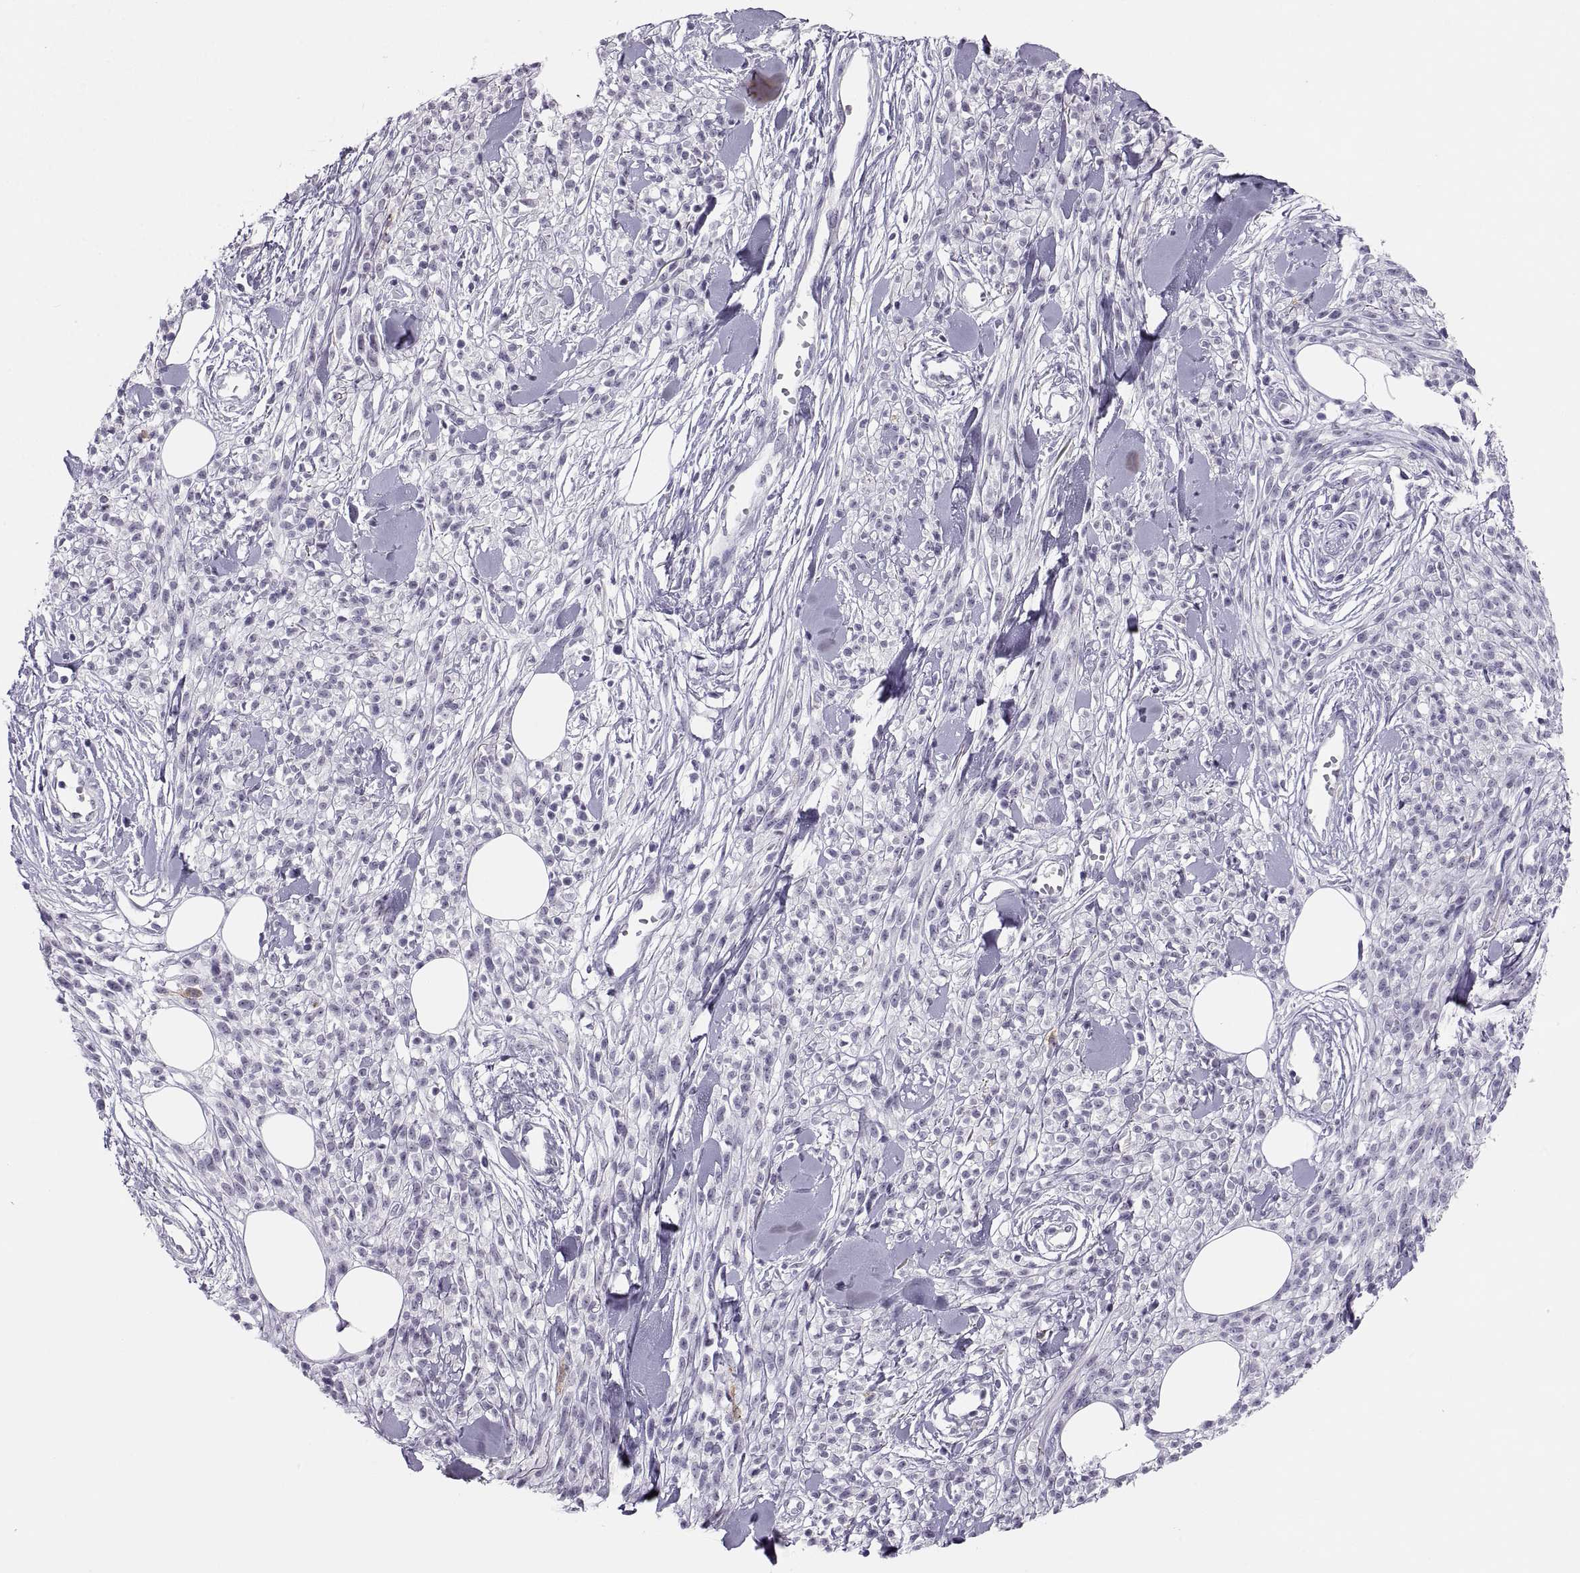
{"staining": {"intensity": "negative", "quantity": "none", "location": "none"}, "tissue": "melanoma", "cell_type": "Tumor cells", "image_type": "cancer", "snomed": [{"axis": "morphology", "description": "Malignant melanoma, NOS"}, {"axis": "topography", "description": "Skin"}, {"axis": "topography", "description": "Skin of trunk"}], "caption": "Immunohistochemistry histopathology image of neoplastic tissue: malignant melanoma stained with DAB shows no significant protein staining in tumor cells.", "gene": "C3orf22", "patient": {"sex": "male", "age": 74}}